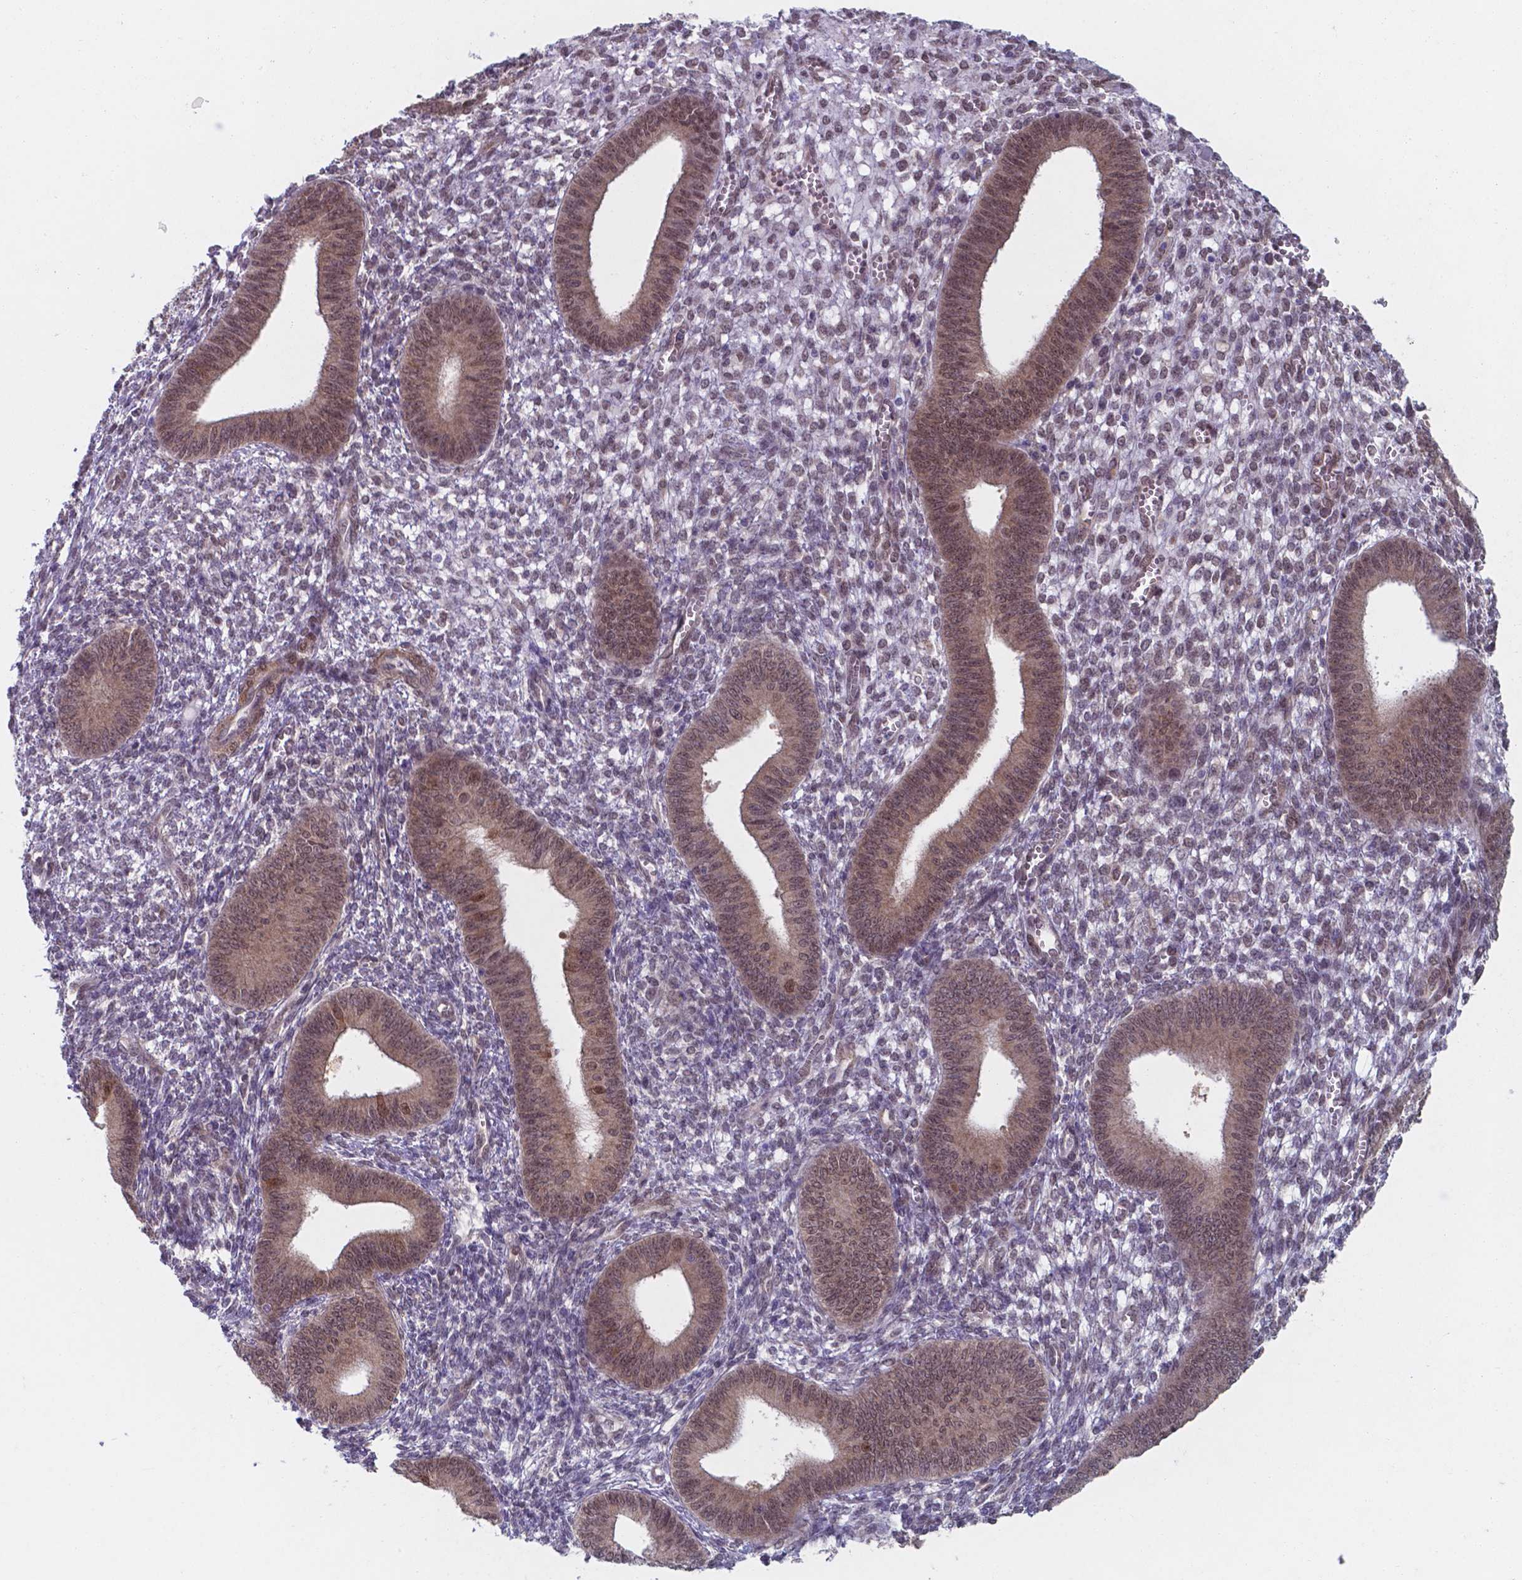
{"staining": {"intensity": "negative", "quantity": "none", "location": "none"}, "tissue": "endometrium", "cell_type": "Cells in endometrial stroma", "image_type": "normal", "snomed": [{"axis": "morphology", "description": "Normal tissue, NOS"}, {"axis": "topography", "description": "Endometrium"}], "caption": "Human endometrium stained for a protein using immunohistochemistry (IHC) displays no staining in cells in endometrial stroma.", "gene": "UBE2E2", "patient": {"sex": "female", "age": 42}}